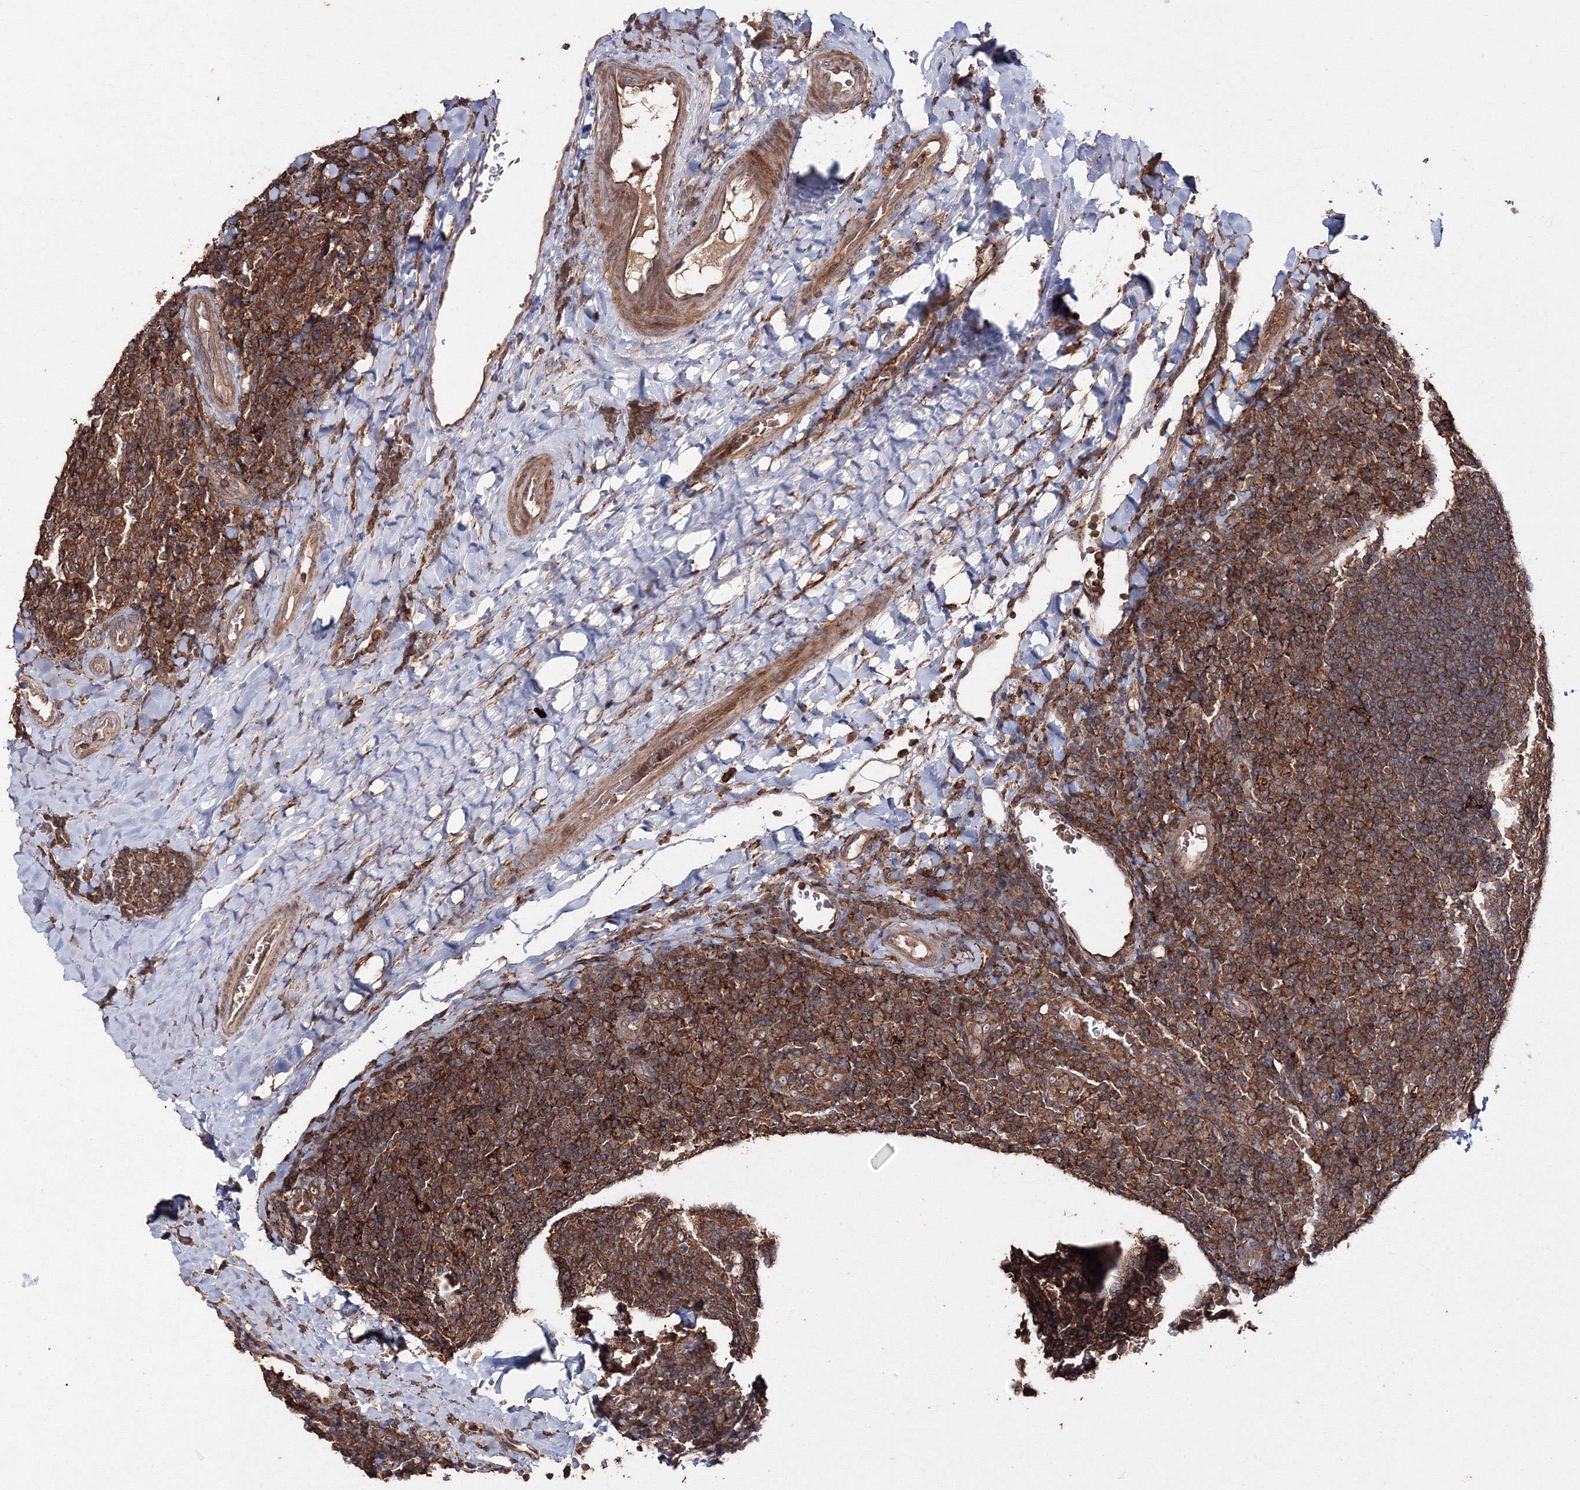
{"staining": {"intensity": "strong", "quantity": ">75%", "location": "cytoplasmic/membranous"}, "tissue": "tonsil", "cell_type": "Germinal center cells", "image_type": "normal", "snomed": [{"axis": "morphology", "description": "Normal tissue, NOS"}, {"axis": "topography", "description": "Tonsil"}], "caption": "A high amount of strong cytoplasmic/membranous positivity is seen in about >75% of germinal center cells in normal tonsil.", "gene": "DDO", "patient": {"sex": "male", "age": 17}}